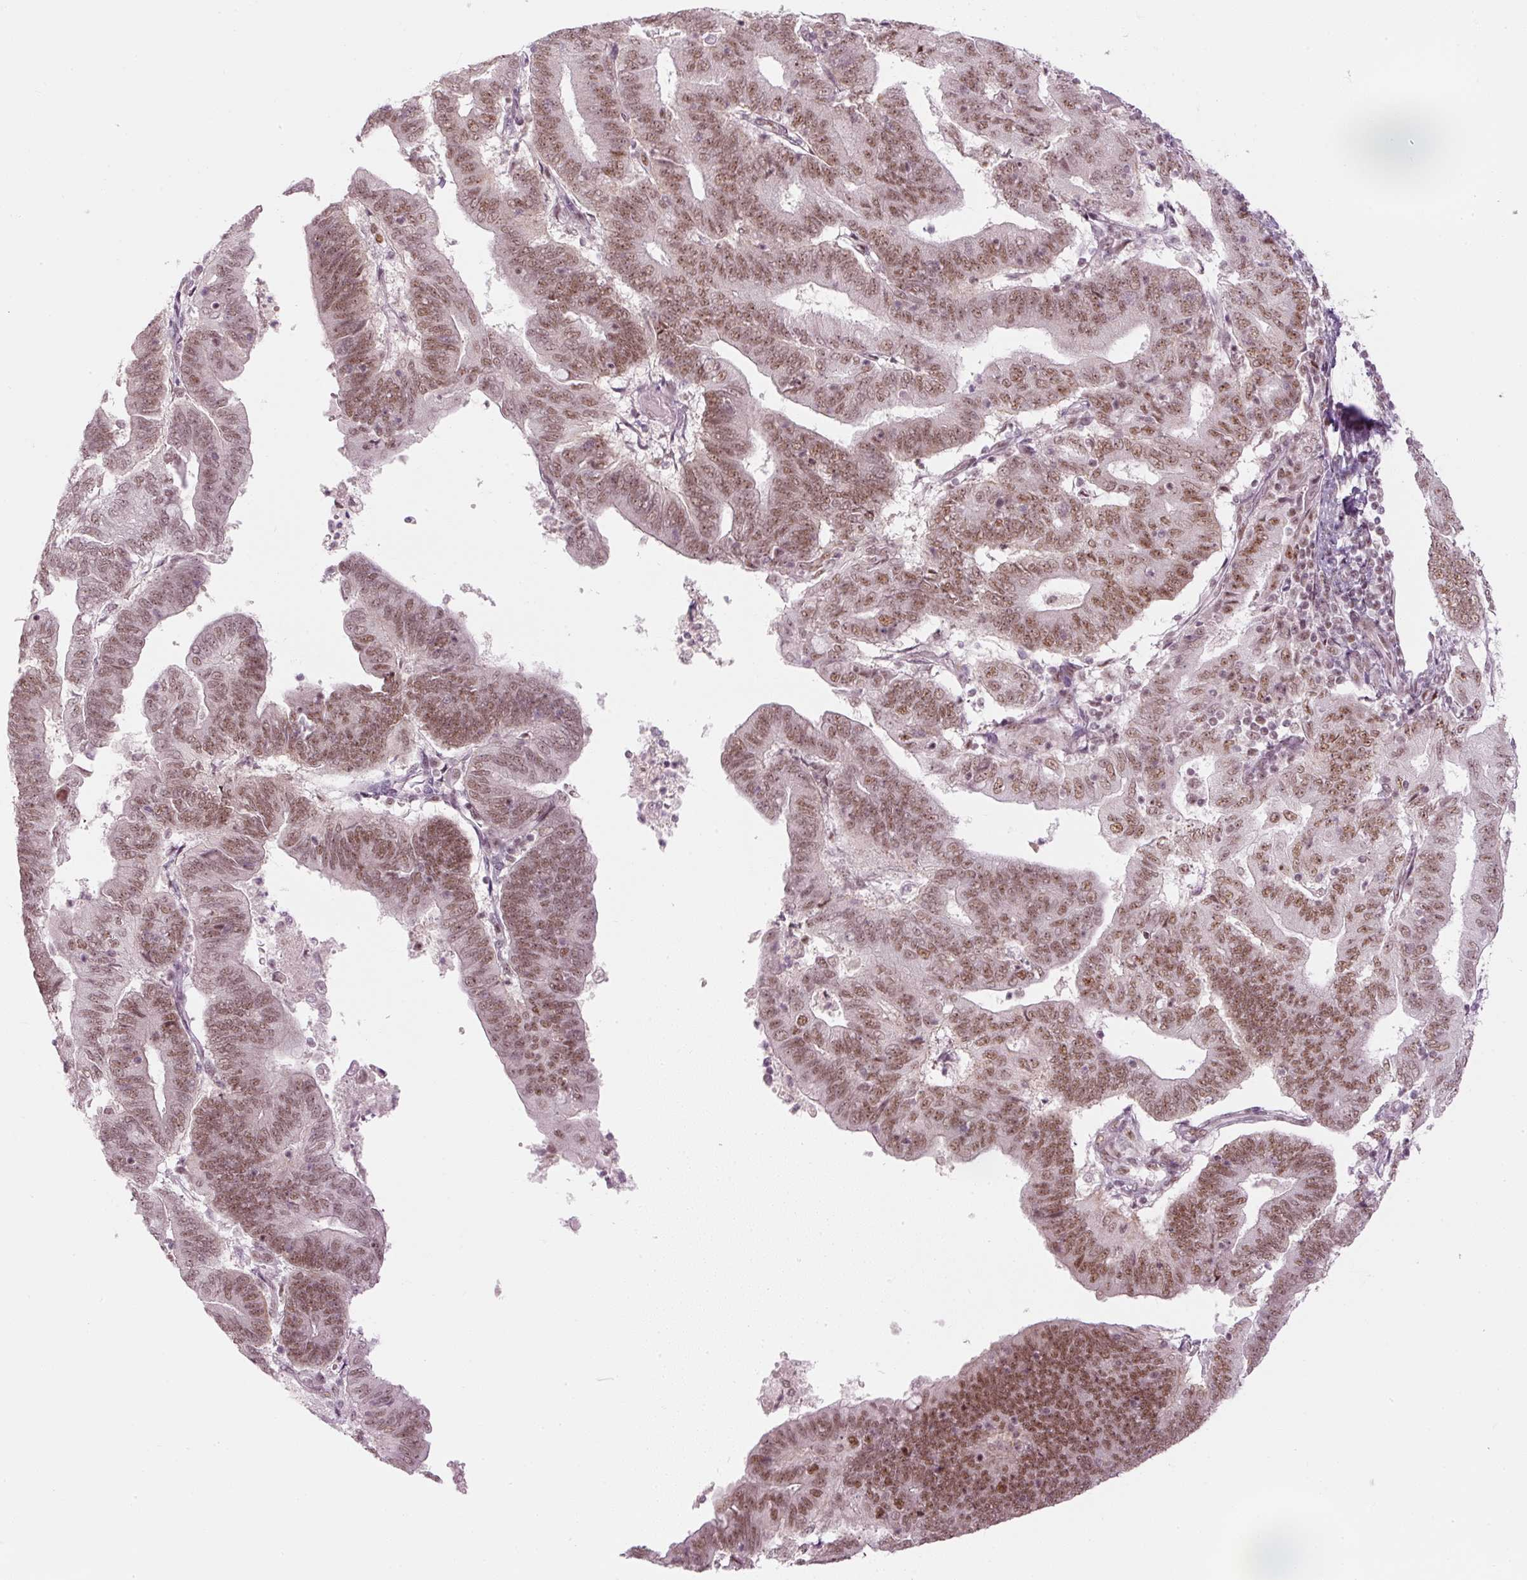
{"staining": {"intensity": "moderate", "quantity": ">75%", "location": "nuclear"}, "tissue": "endometrial cancer", "cell_type": "Tumor cells", "image_type": "cancer", "snomed": [{"axis": "morphology", "description": "Adenocarcinoma, NOS"}, {"axis": "topography", "description": "Endometrium"}], "caption": "Brown immunohistochemical staining in endometrial adenocarcinoma demonstrates moderate nuclear positivity in about >75% of tumor cells.", "gene": "U2AF2", "patient": {"sex": "female", "age": 70}}